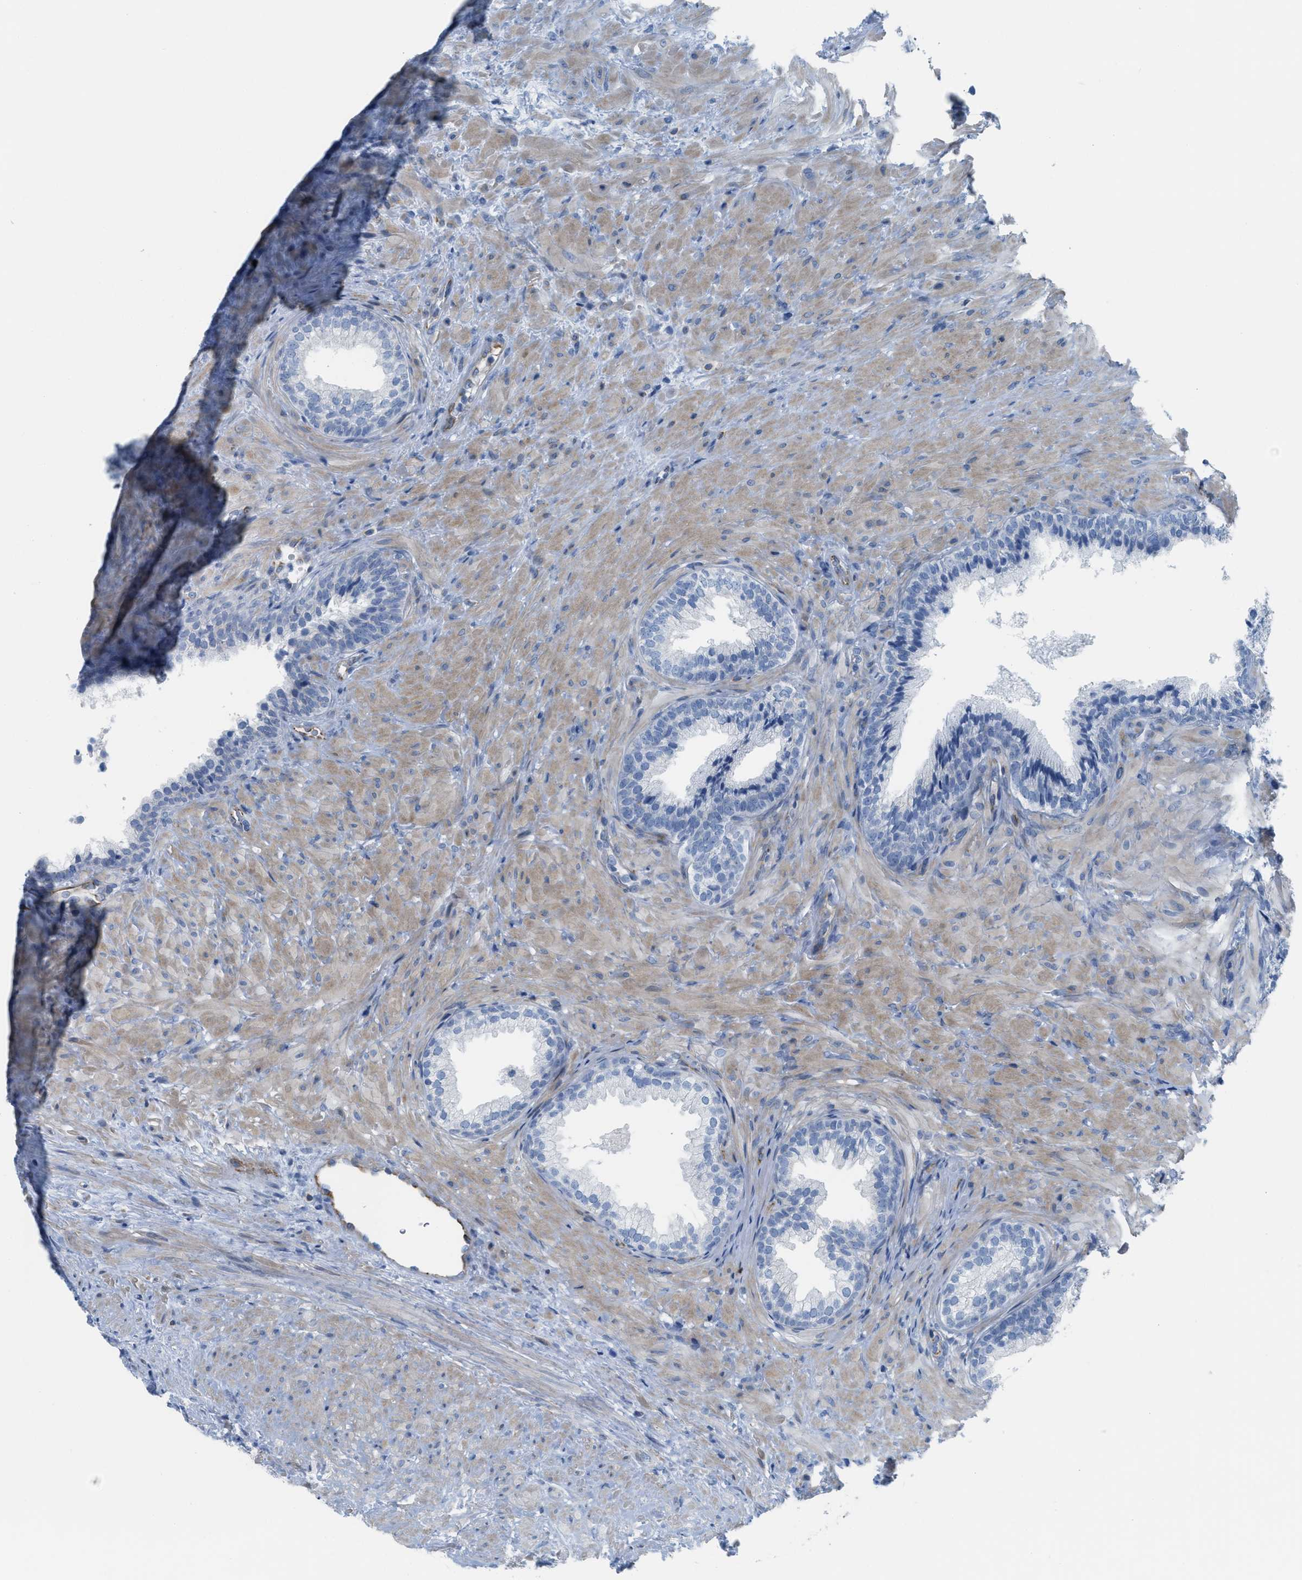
{"staining": {"intensity": "negative", "quantity": "none", "location": "none"}, "tissue": "prostate", "cell_type": "Glandular cells", "image_type": "normal", "snomed": [{"axis": "morphology", "description": "Normal tissue, NOS"}, {"axis": "topography", "description": "Prostate"}], "caption": "Glandular cells are negative for protein expression in unremarkable human prostate. (DAB immunohistochemistry (IHC) visualized using brightfield microscopy, high magnification).", "gene": "SLC12A1", "patient": {"sex": "male", "age": 76}}